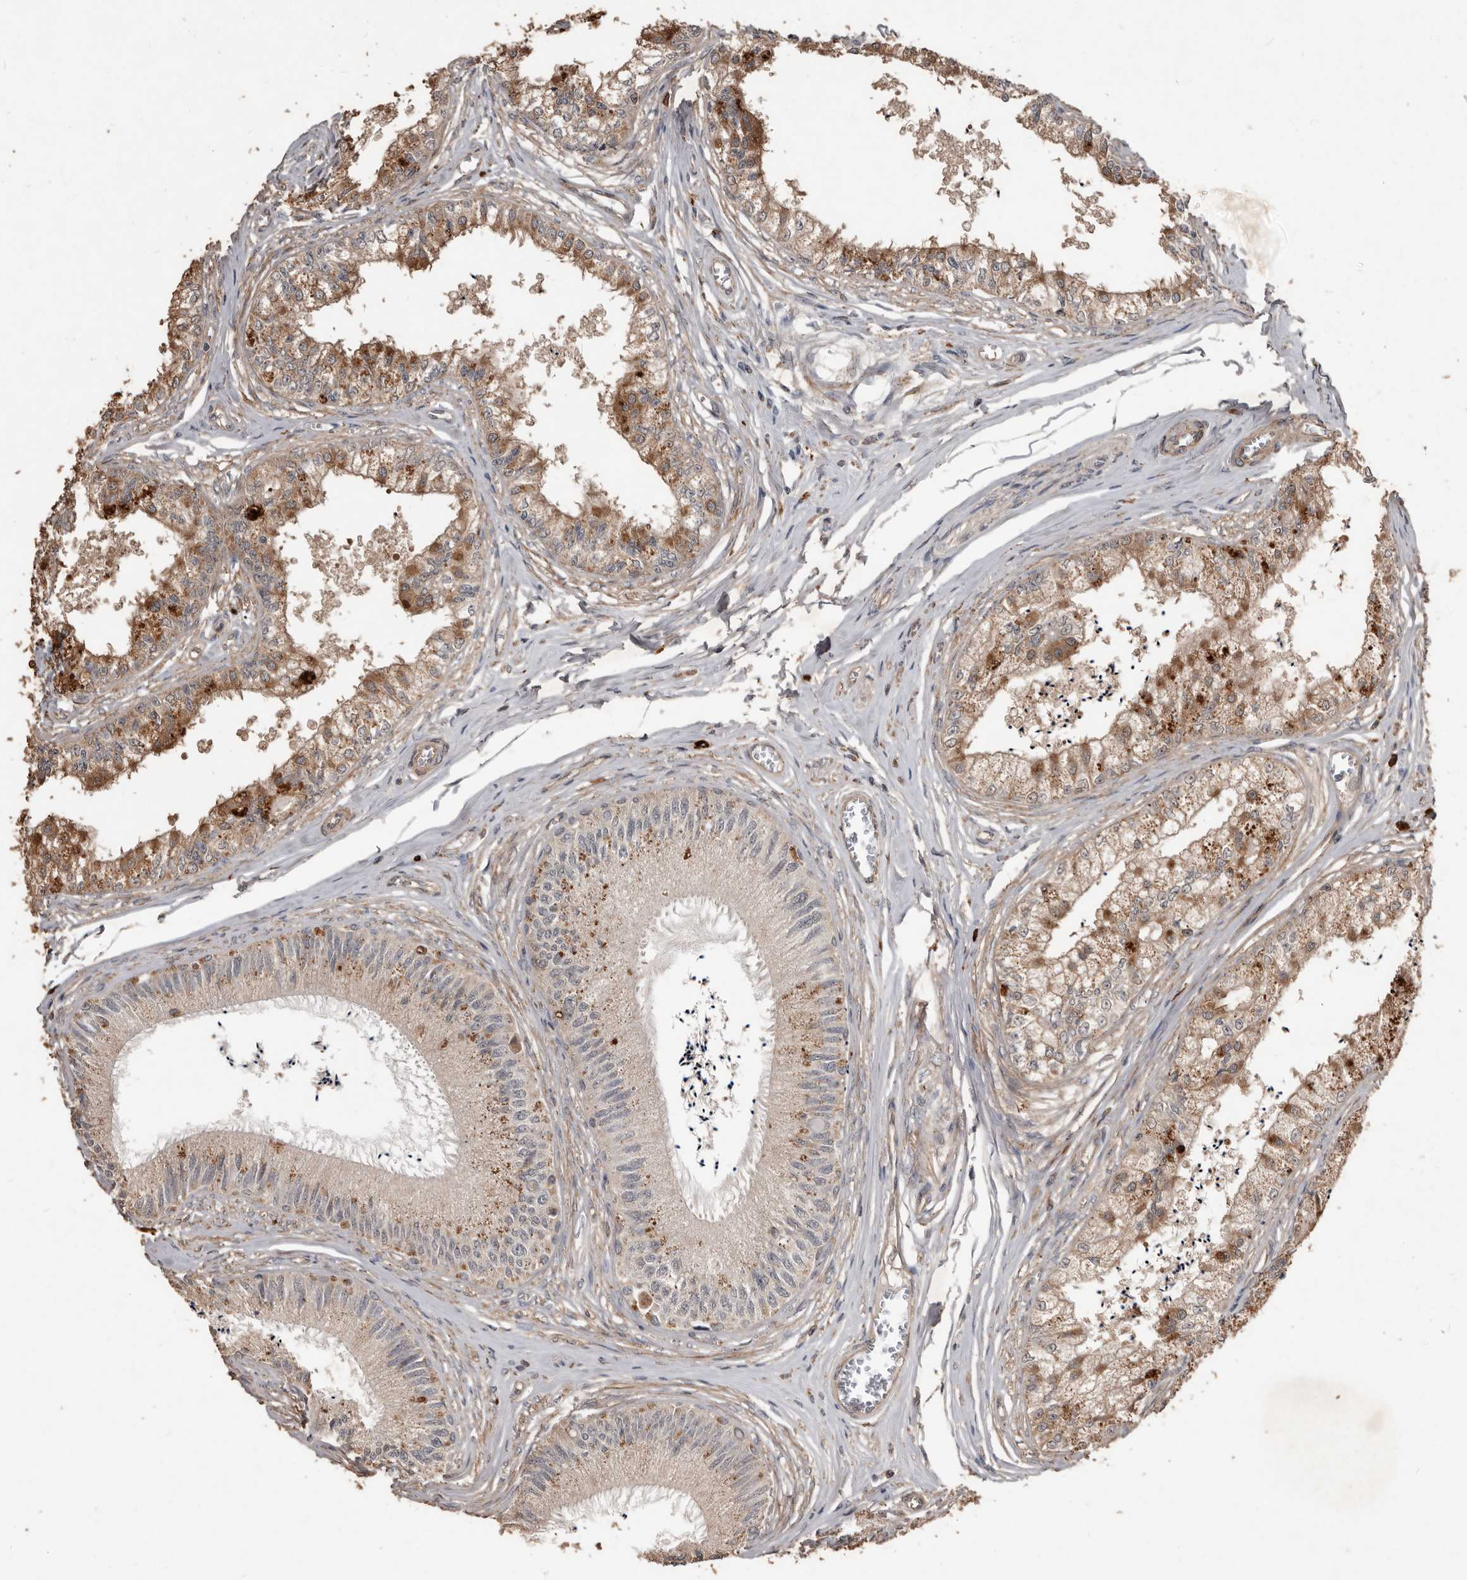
{"staining": {"intensity": "moderate", "quantity": "<25%", "location": "cytoplasmic/membranous"}, "tissue": "epididymis", "cell_type": "Glandular cells", "image_type": "normal", "snomed": [{"axis": "morphology", "description": "Normal tissue, NOS"}, {"axis": "topography", "description": "Epididymis"}], "caption": "This photomicrograph displays IHC staining of benign human epididymis, with low moderate cytoplasmic/membranous positivity in about <25% of glandular cells.", "gene": "BAMBI", "patient": {"sex": "male", "age": 79}}